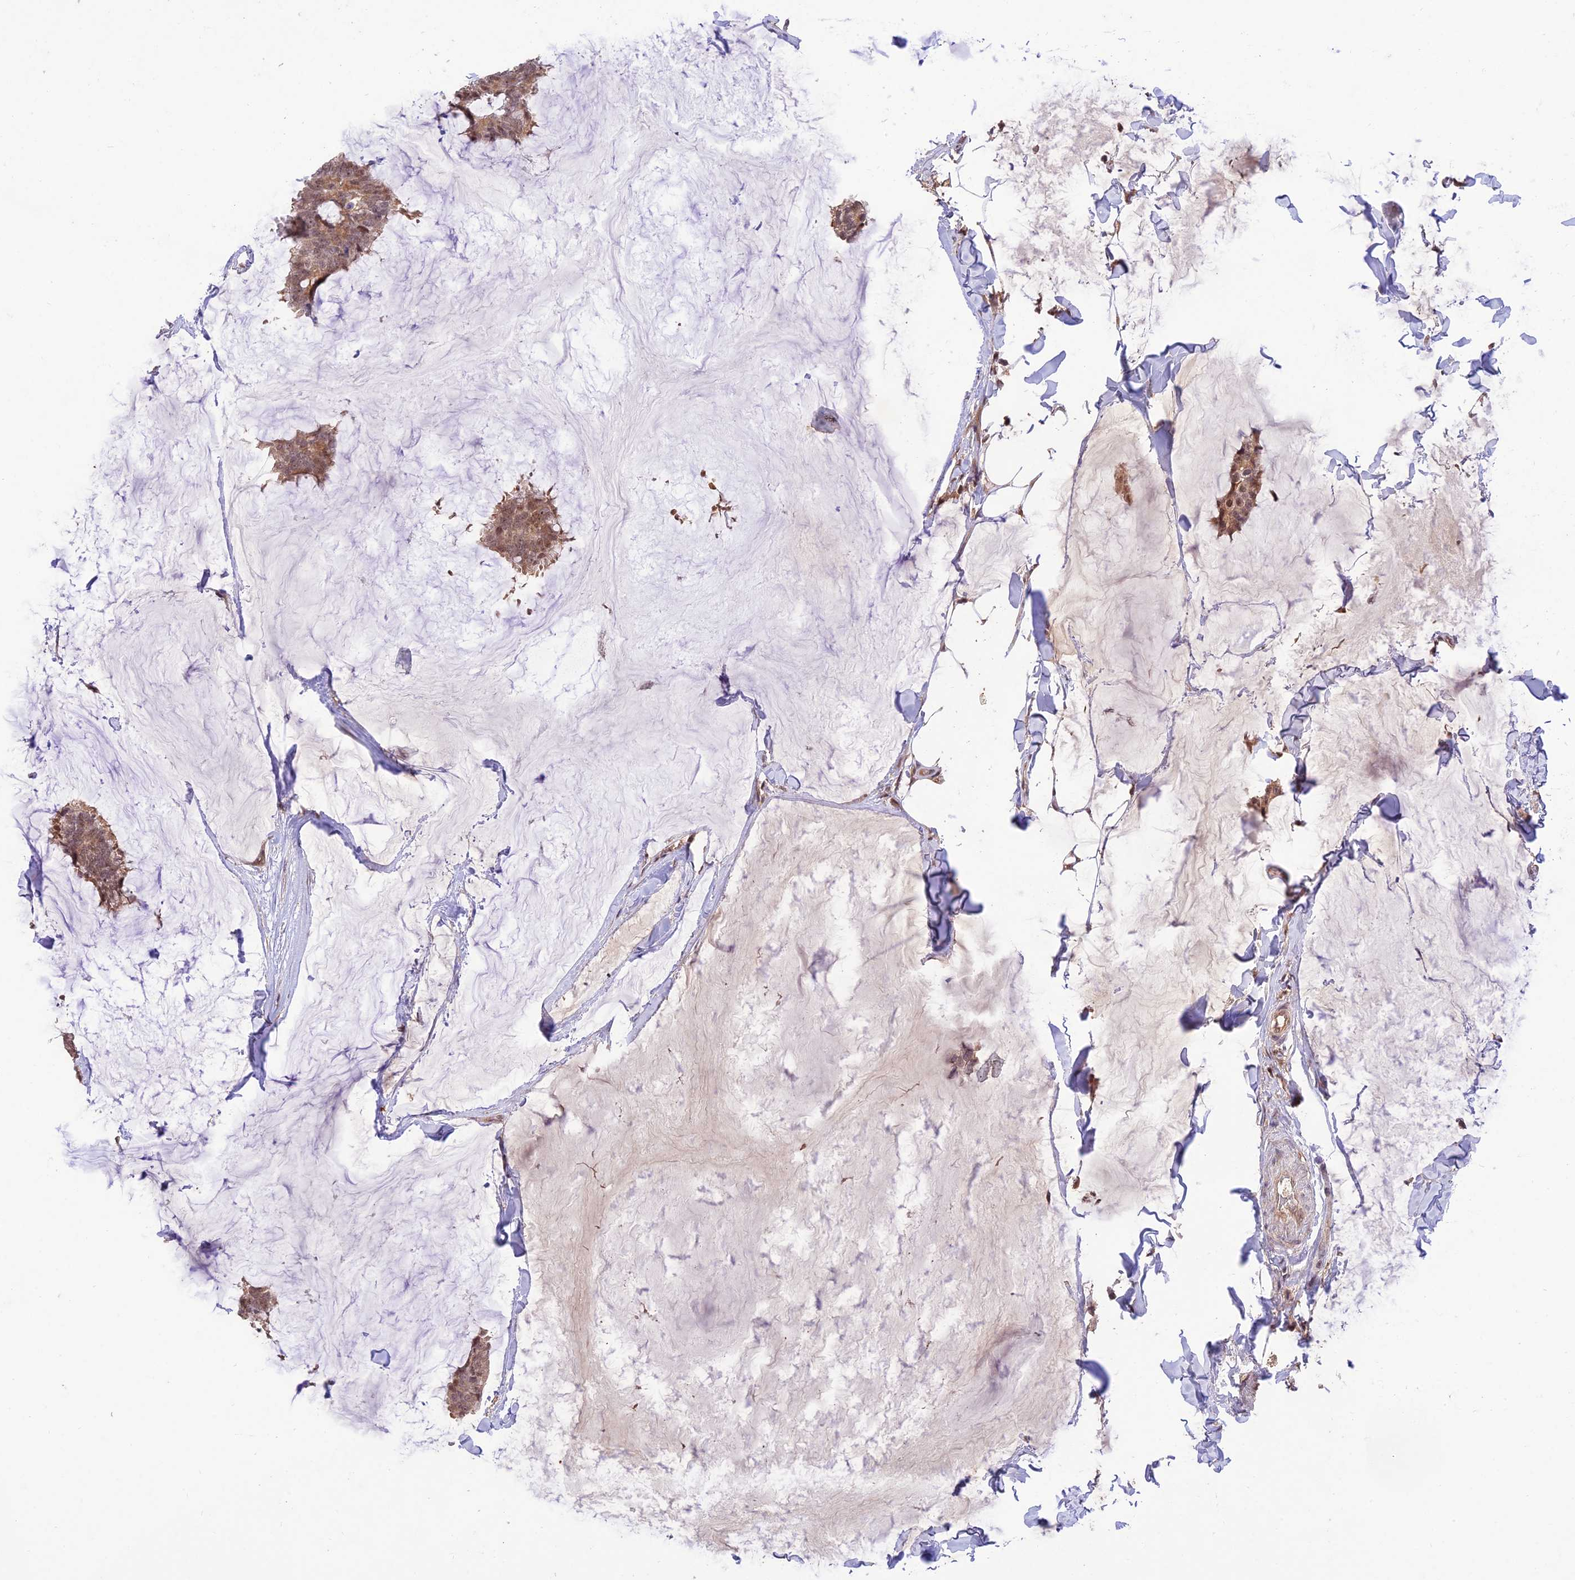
{"staining": {"intensity": "weak", "quantity": ">75%", "location": "cytoplasmic/membranous,nuclear"}, "tissue": "breast cancer", "cell_type": "Tumor cells", "image_type": "cancer", "snomed": [{"axis": "morphology", "description": "Duct carcinoma"}, {"axis": "topography", "description": "Breast"}], "caption": "Breast cancer (intraductal carcinoma) stained for a protein (brown) displays weak cytoplasmic/membranous and nuclear positive staining in approximately >75% of tumor cells.", "gene": "REV1", "patient": {"sex": "female", "age": 93}}